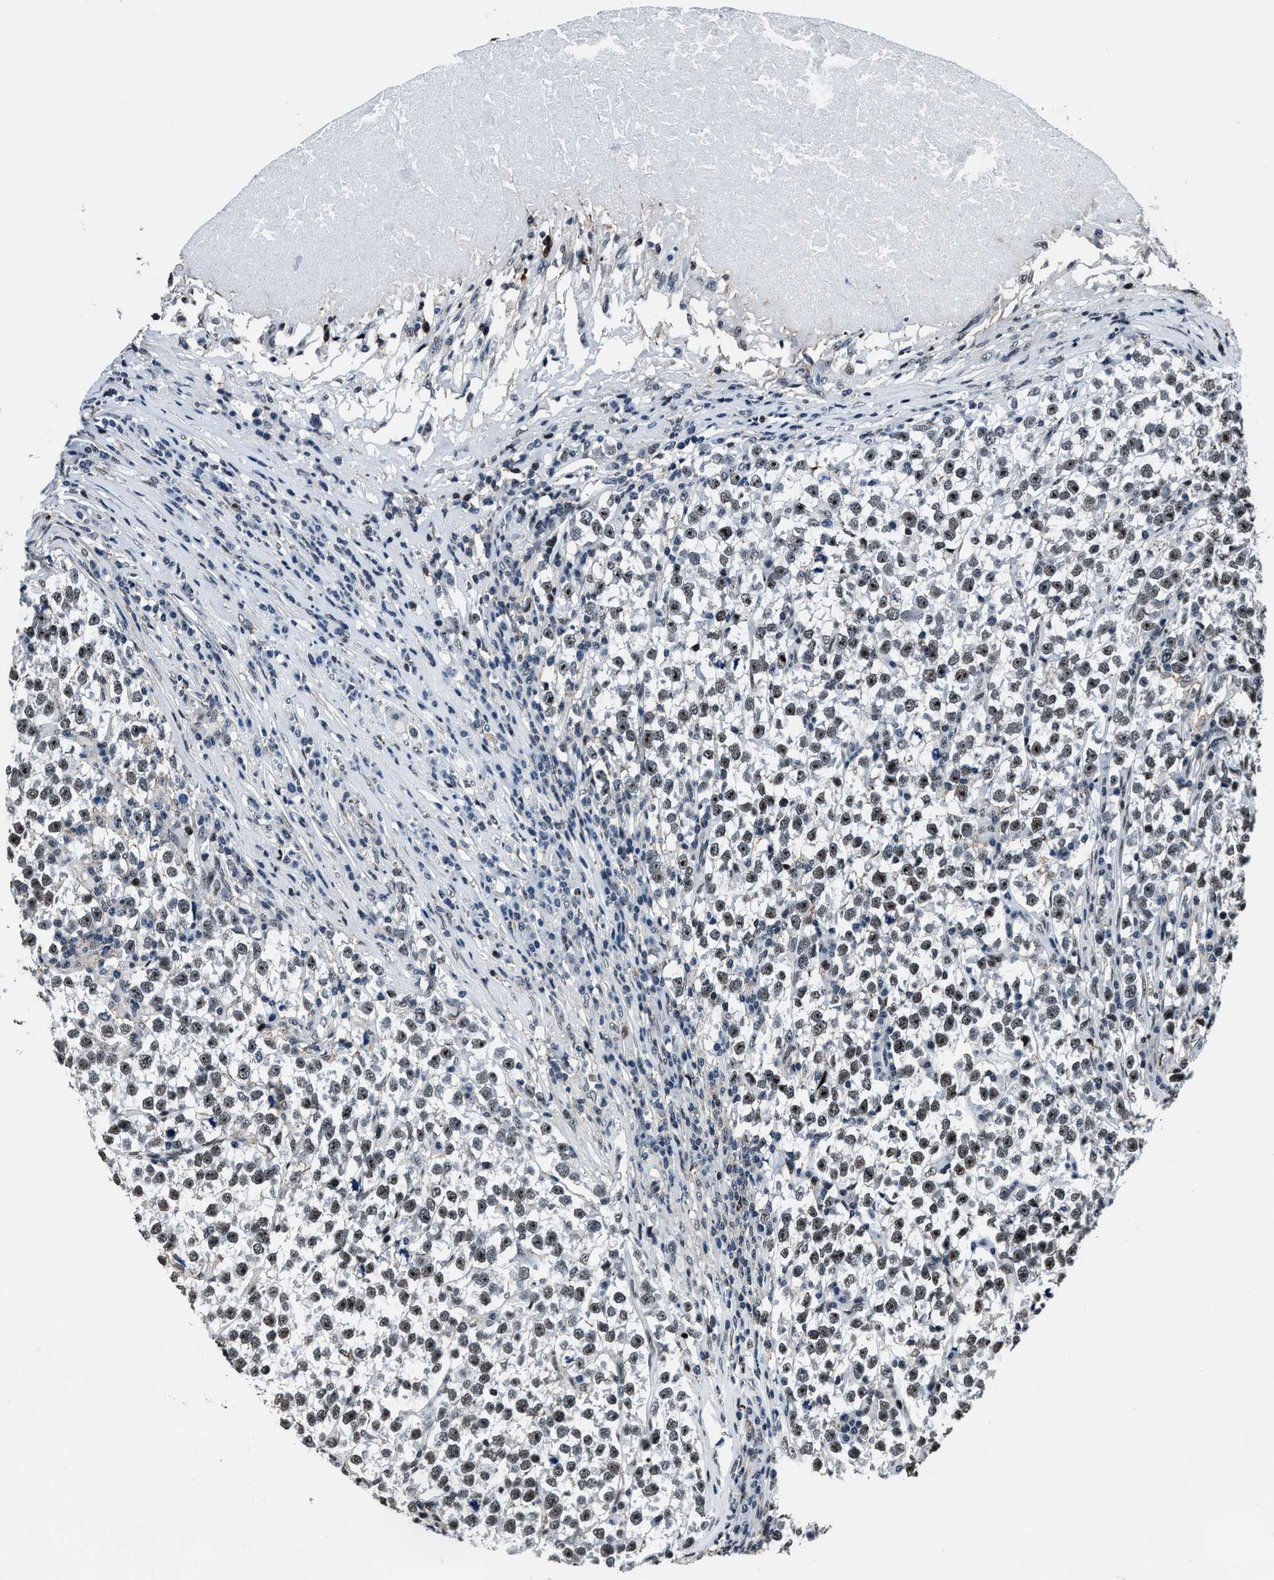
{"staining": {"intensity": "moderate", "quantity": ">75%", "location": "nuclear"}, "tissue": "testis cancer", "cell_type": "Tumor cells", "image_type": "cancer", "snomed": [{"axis": "morphology", "description": "Normal tissue, NOS"}, {"axis": "morphology", "description": "Seminoma, NOS"}, {"axis": "topography", "description": "Testis"}], "caption": "Tumor cells demonstrate medium levels of moderate nuclear staining in approximately >75% of cells in human testis cancer. (Stains: DAB (3,3'-diaminobenzidine) in brown, nuclei in blue, Microscopy: brightfield microscopy at high magnification).", "gene": "PPIE", "patient": {"sex": "male", "age": 43}}